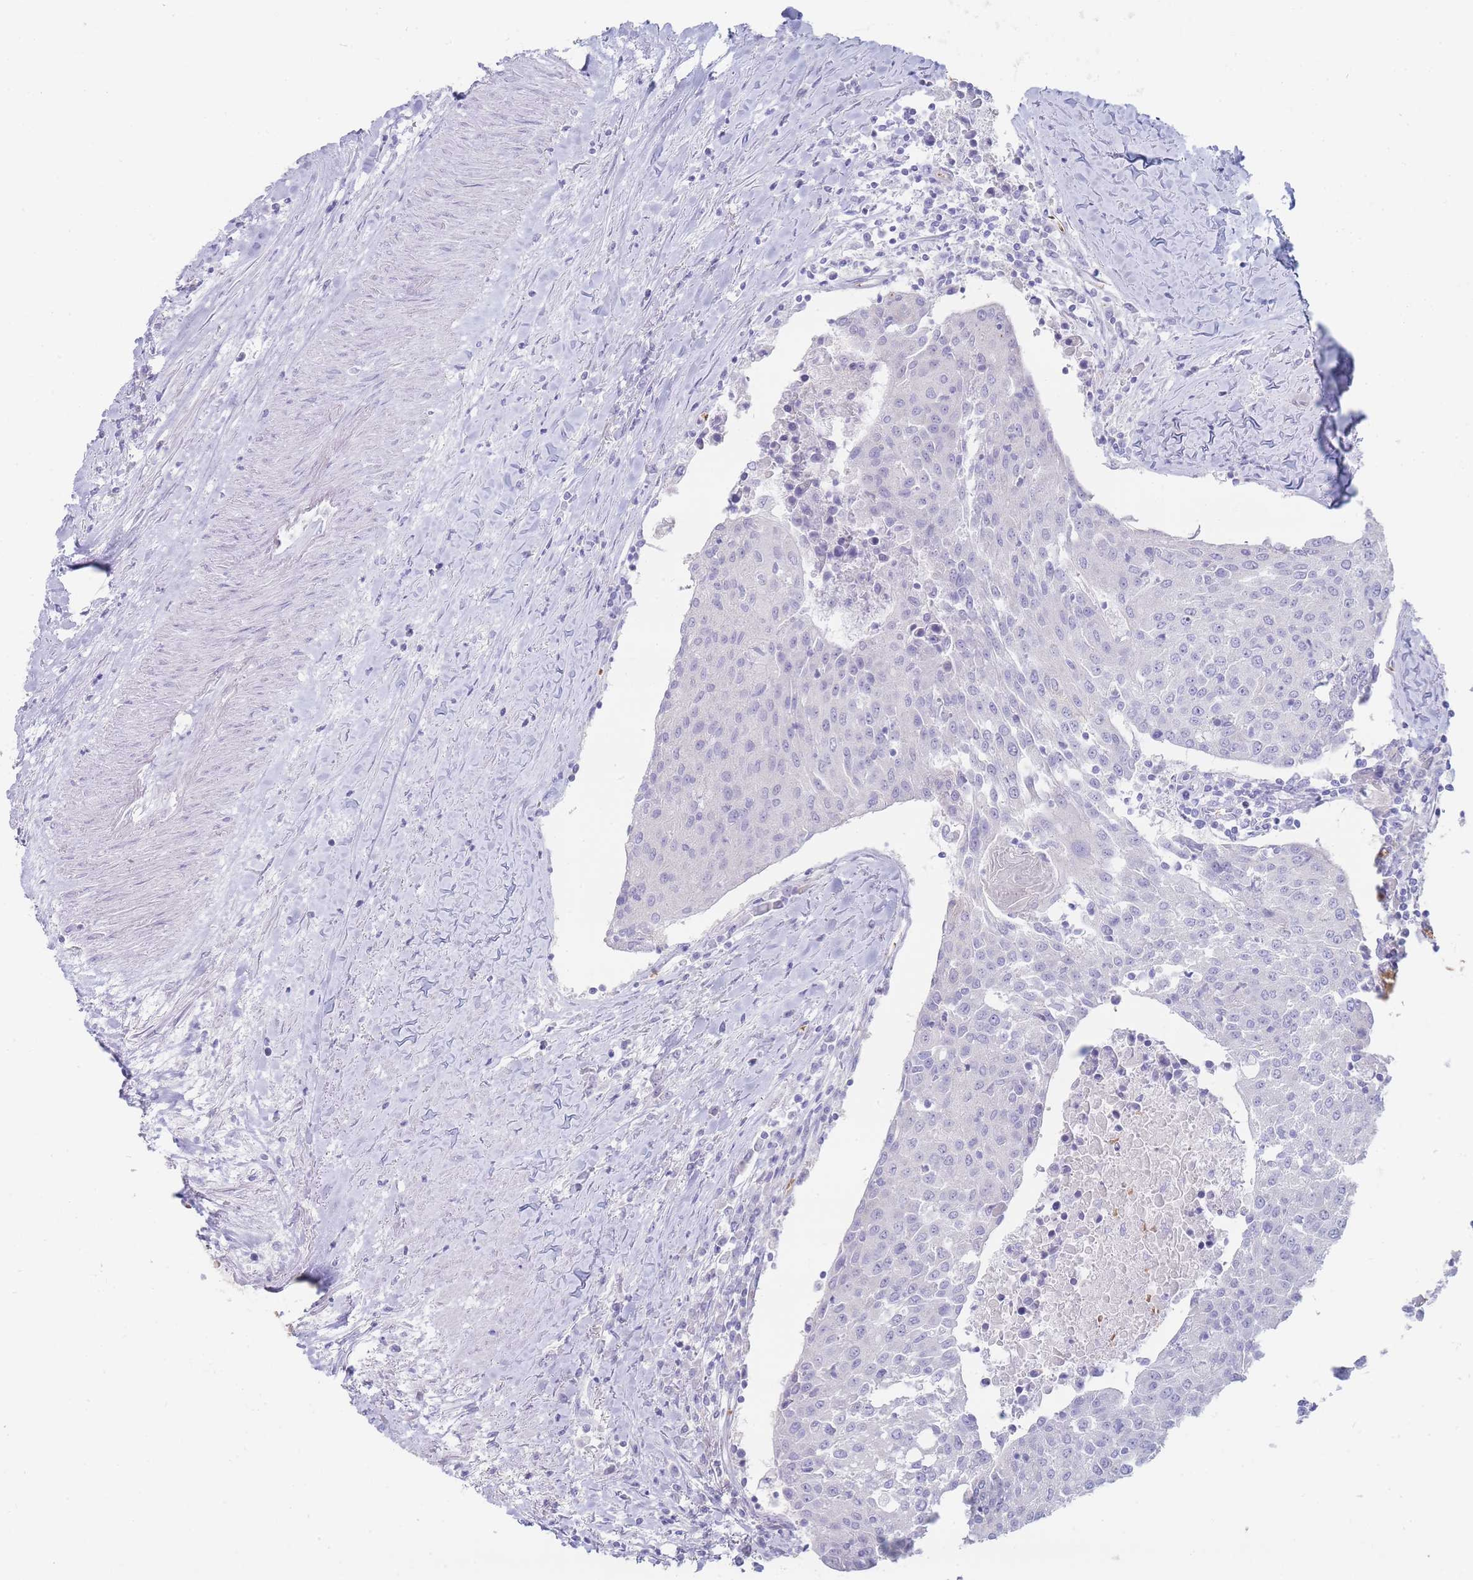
{"staining": {"intensity": "negative", "quantity": "none", "location": "none"}, "tissue": "urothelial cancer", "cell_type": "Tumor cells", "image_type": "cancer", "snomed": [{"axis": "morphology", "description": "Urothelial carcinoma, High grade"}, {"axis": "topography", "description": "Urinary bladder"}], "caption": "Tumor cells show no significant protein staining in urothelial cancer.", "gene": "HBG2", "patient": {"sex": "female", "age": 85}}